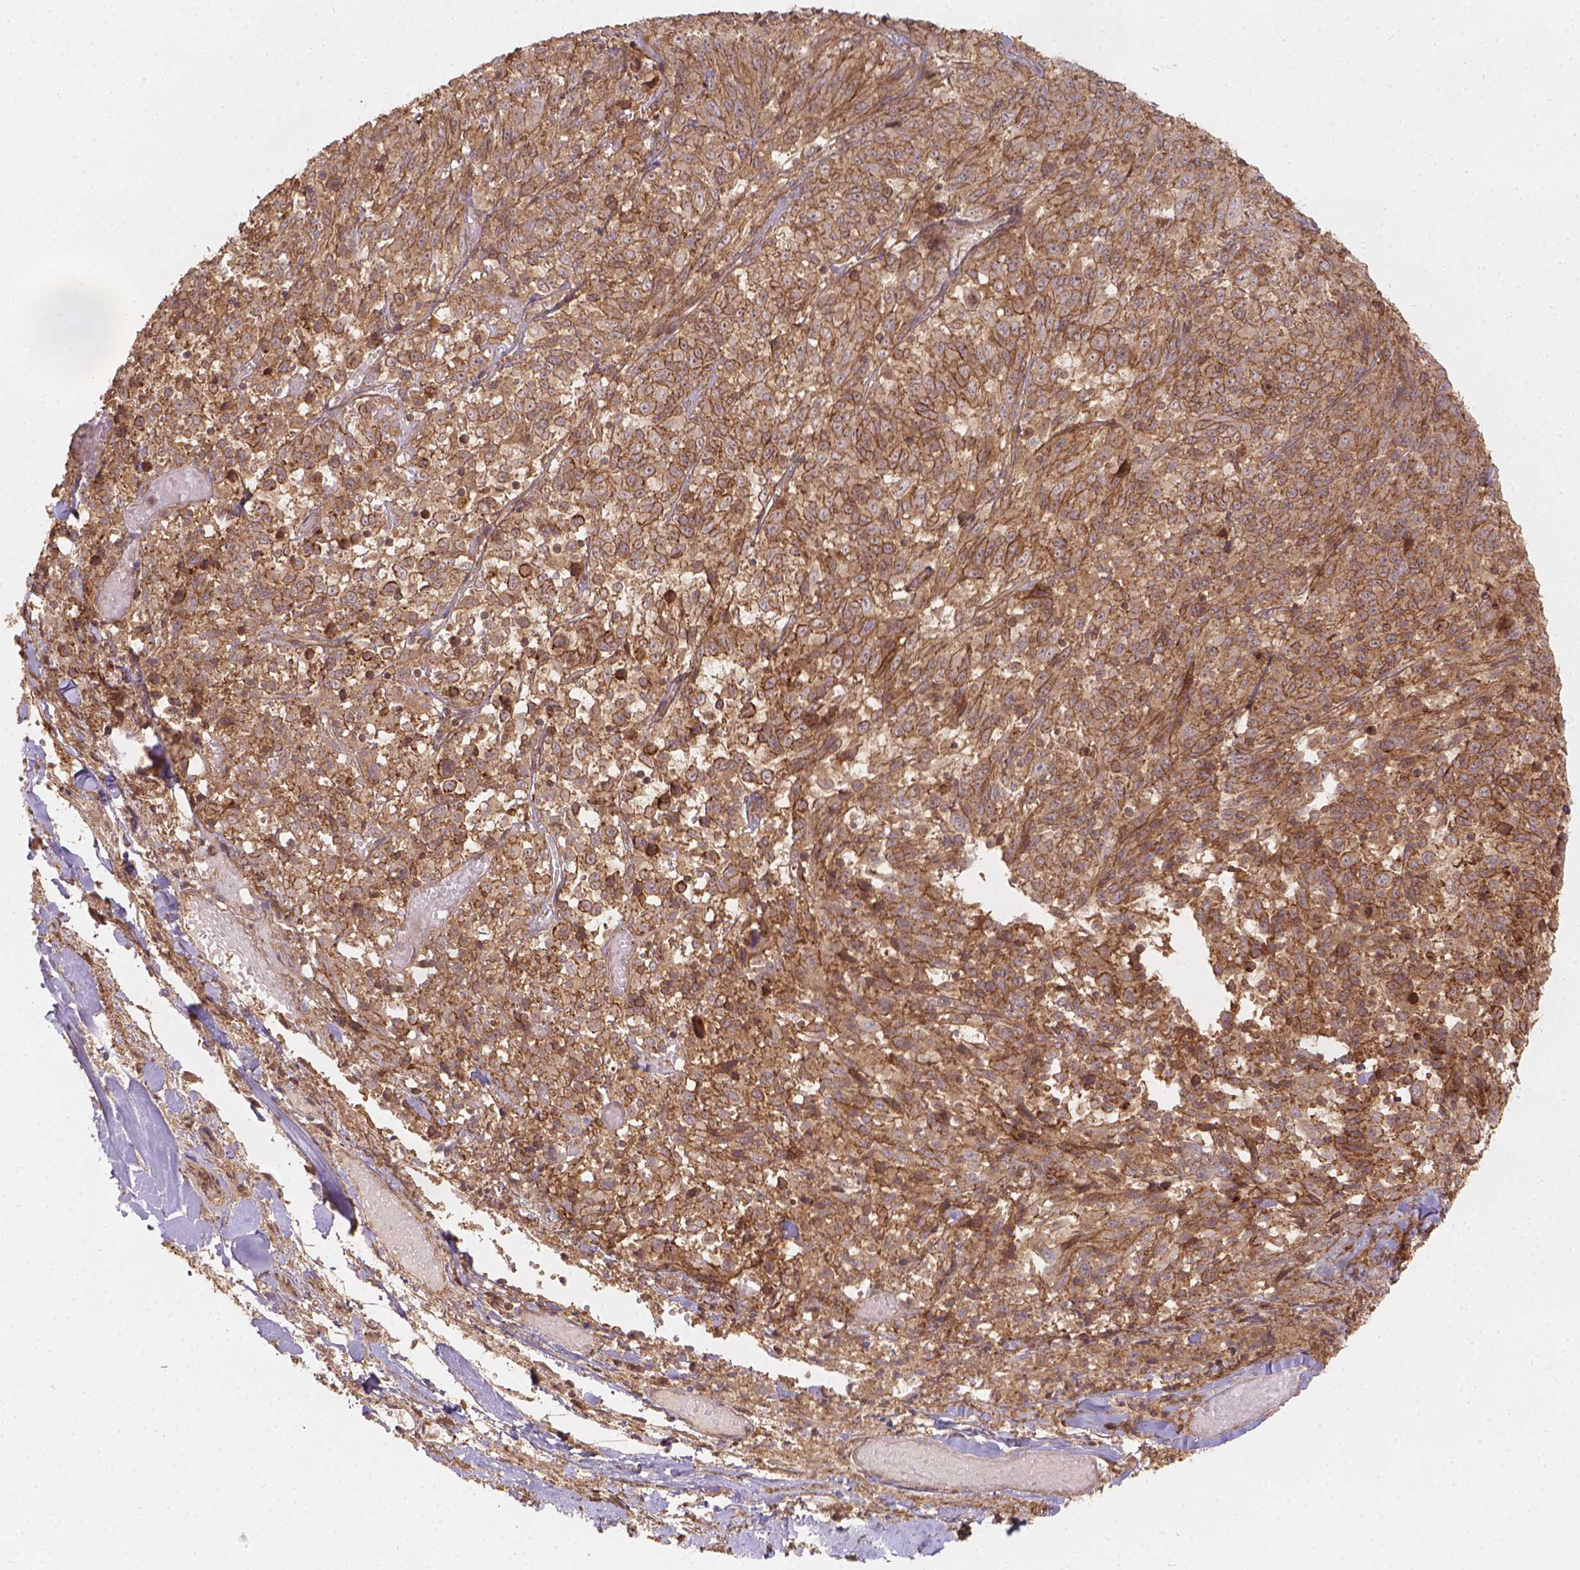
{"staining": {"intensity": "moderate", "quantity": ">75%", "location": "cytoplasmic/membranous"}, "tissue": "melanoma", "cell_type": "Tumor cells", "image_type": "cancer", "snomed": [{"axis": "morphology", "description": "Malignant melanoma, NOS"}, {"axis": "topography", "description": "Skin"}], "caption": "About >75% of tumor cells in human melanoma exhibit moderate cytoplasmic/membranous protein expression as visualized by brown immunohistochemical staining.", "gene": "XPR1", "patient": {"sex": "female", "age": 91}}